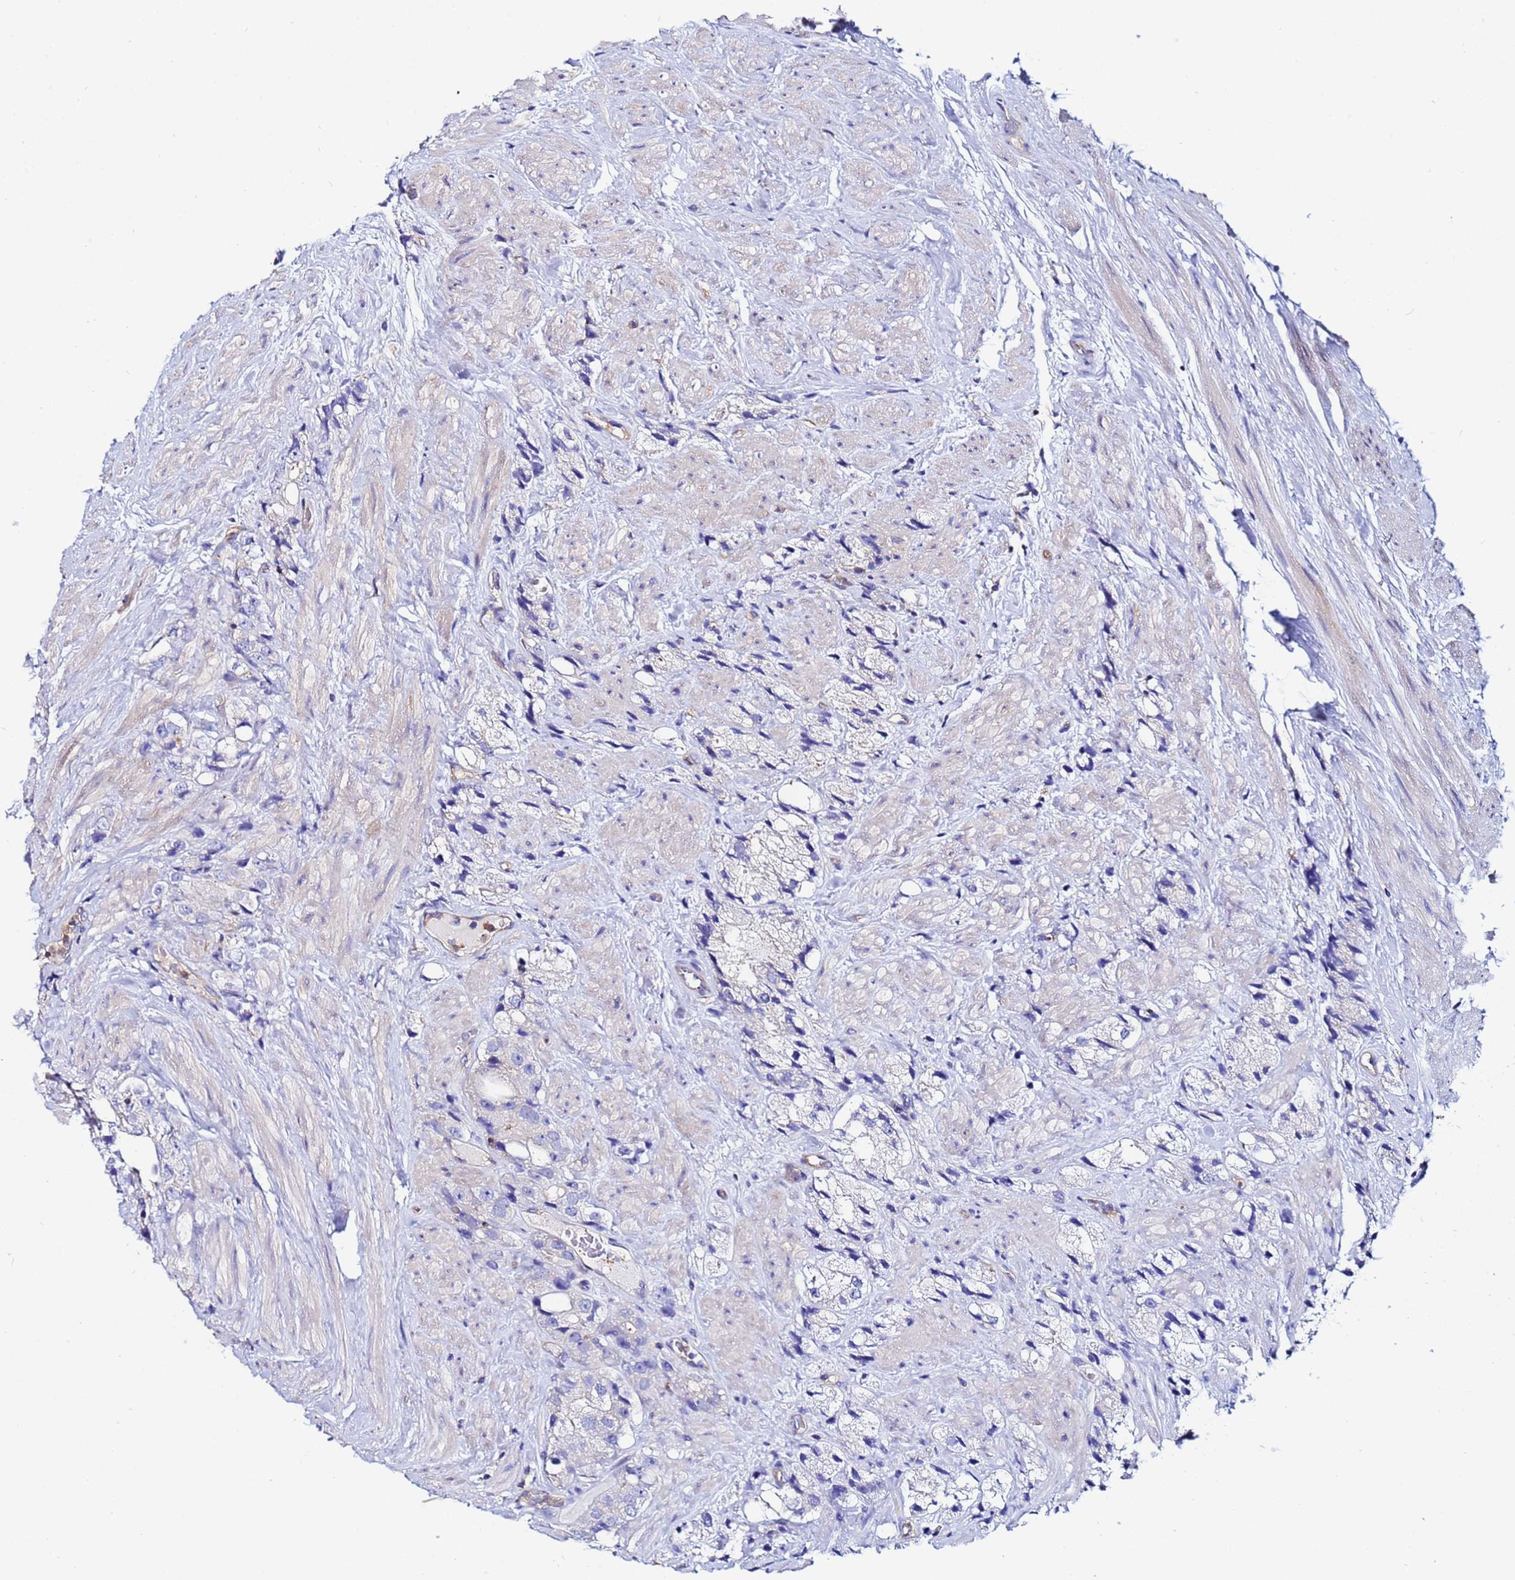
{"staining": {"intensity": "negative", "quantity": "none", "location": "none"}, "tissue": "prostate cancer", "cell_type": "Tumor cells", "image_type": "cancer", "snomed": [{"axis": "morphology", "description": "Adenocarcinoma, NOS"}, {"axis": "topography", "description": "Prostate"}], "caption": "This is a micrograph of immunohistochemistry staining of prostate adenocarcinoma, which shows no expression in tumor cells.", "gene": "POTEE", "patient": {"sex": "male", "age": 79}}